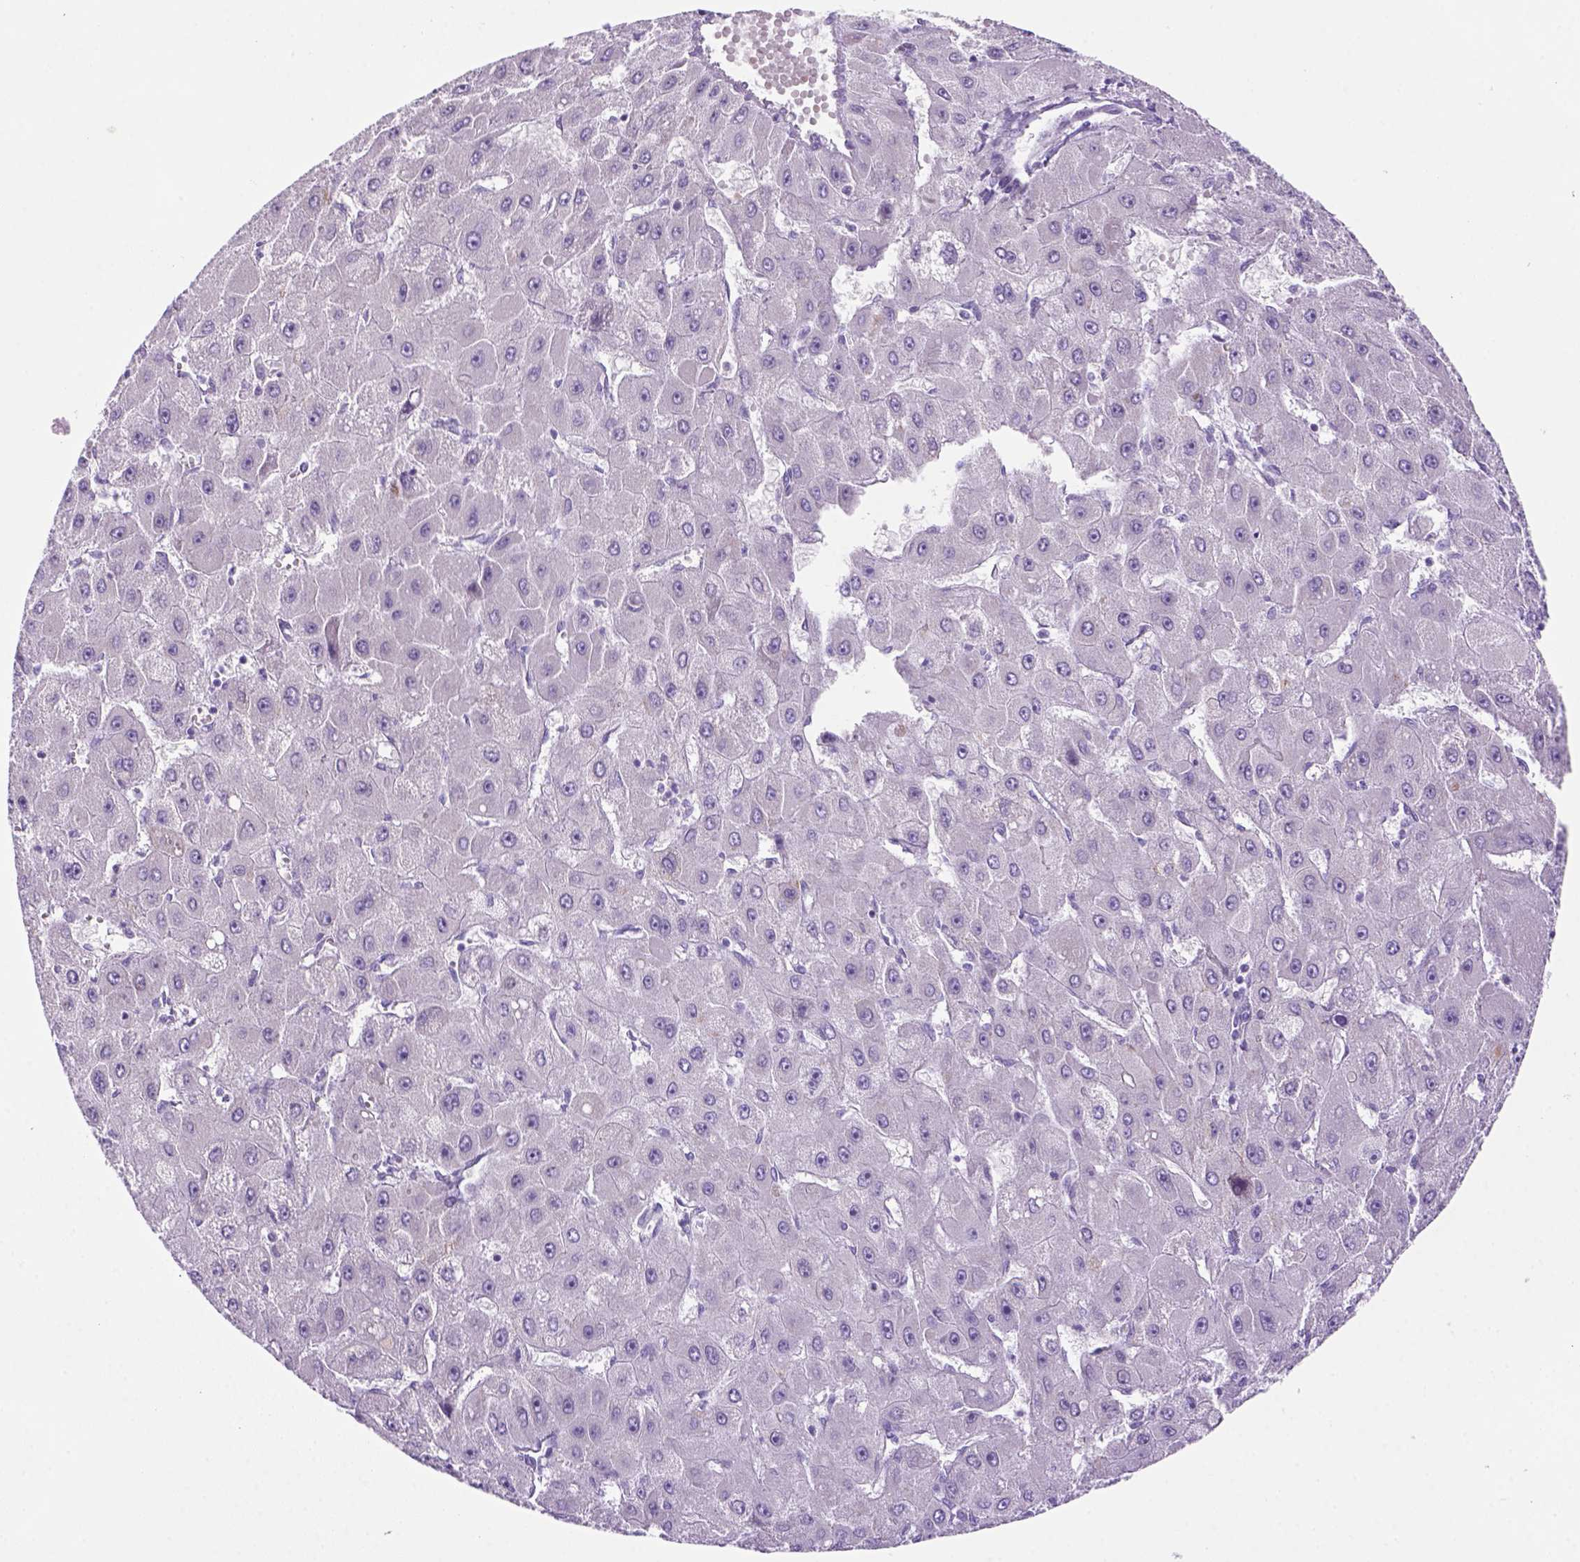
{"staining": {"intensity": "negative", "quantity": "none", "location": "none"}, "tissue": "liver cancer", "cell_type": "Tumor cells", "image_type": "cancer", "snomed": [{"axis": "morphology", "description": "Carcinoma, Hepatocellular, NOS"}, {"axis": "topography", "description": "Liver"}], "caption": "Tumor cells are negative for protein expression in human hepatocellular carcinoma (liver).", "gene": "DNAH11", "patient": {"sex": "female", "age": 25}}